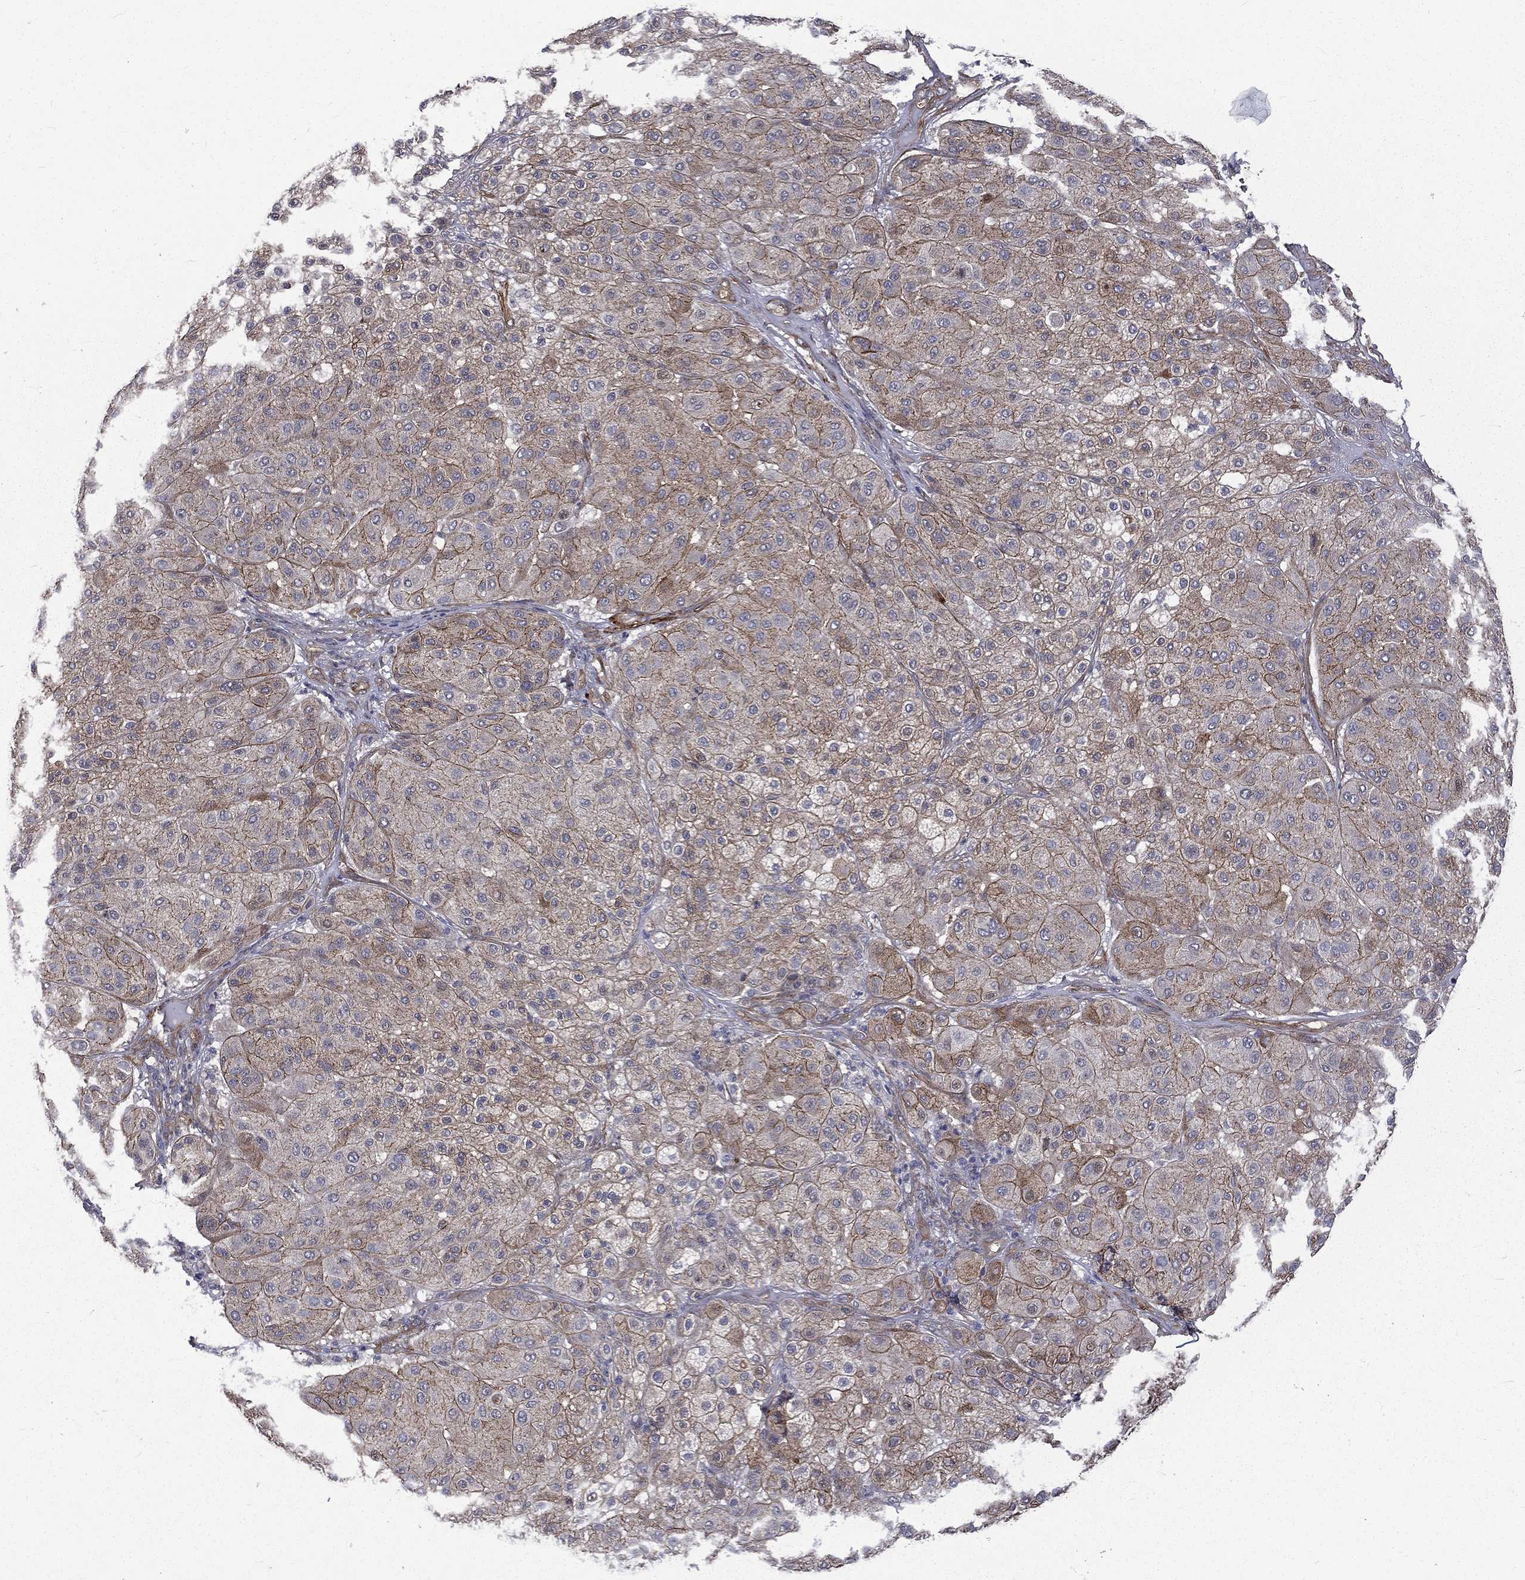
{"staining": {"intensity": "moderate", "quantity": "<25%", "location": "cytoplasmic/membranous"}, "tissue": "melanoma", "cell_type": "Tumor cells", "image_type": "cancer", "snomed": [{"axis": "morphology", "description": "Malignant melanoma, Metastatic site"}, {"axis": "topography", "description": "Smooth muscle"}], "caption": "Protein expression analysis of human melanoma reveals moderate cytoplasmic/membranous staining in about <25% of tumor cells.", "gene": "PPFIBP1", "patient": {"sex": "male", "age": 41}}